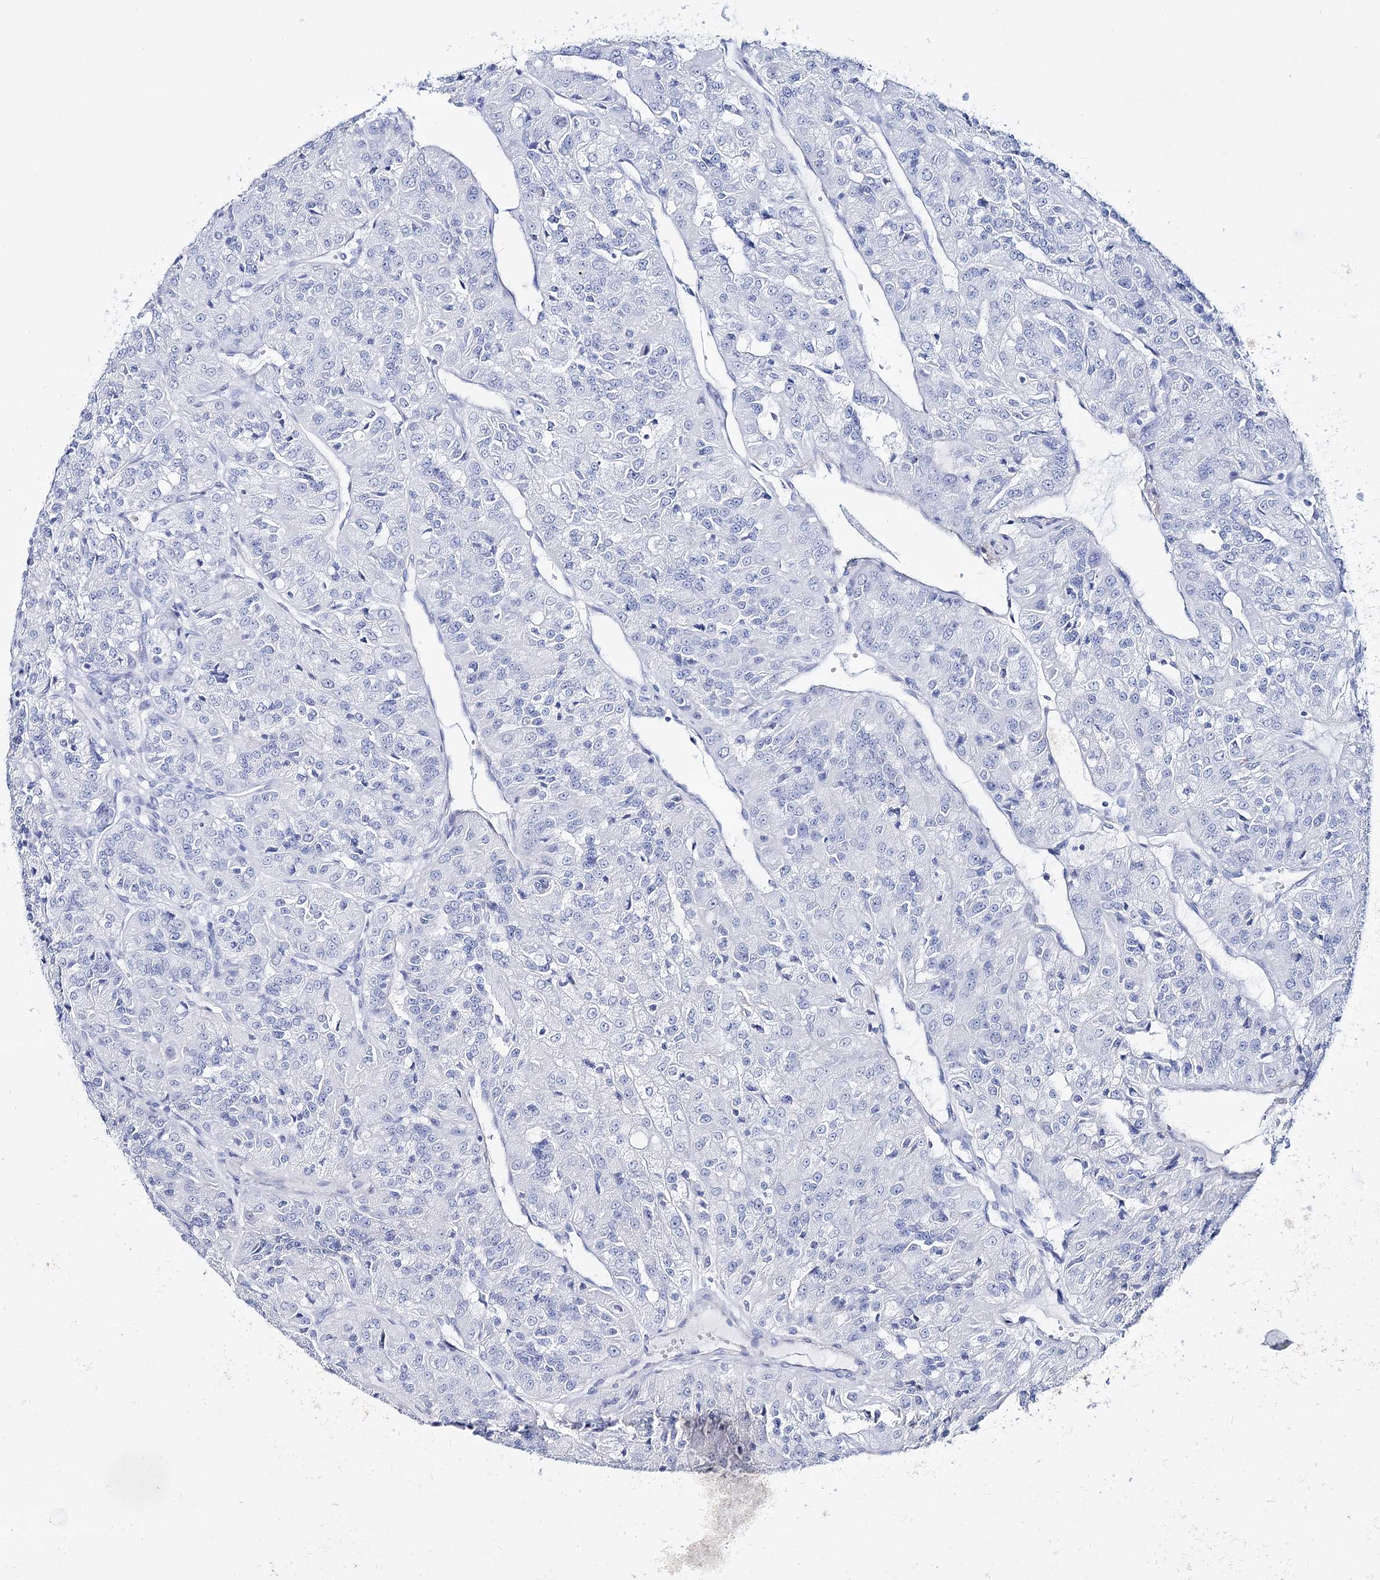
{"staining": {"intensity": "negative", "quantity": "none", "location": "none"}, "tissue": "renal cancer", "cell_type": "Tumor cells", "image_type": "cancer", "snomed": [{"axis": "morphology", "description": "Adenocarcinoma, NOS"}, {"axis": "topography", "description": "Kidney"}], "caption": "This is an immunohistochemistry (IHC) micrograph of renal cancer. There is no positivity in tumor cells.", "gene": "CSN3", "patient": {"sex": "female", "age": 63}}